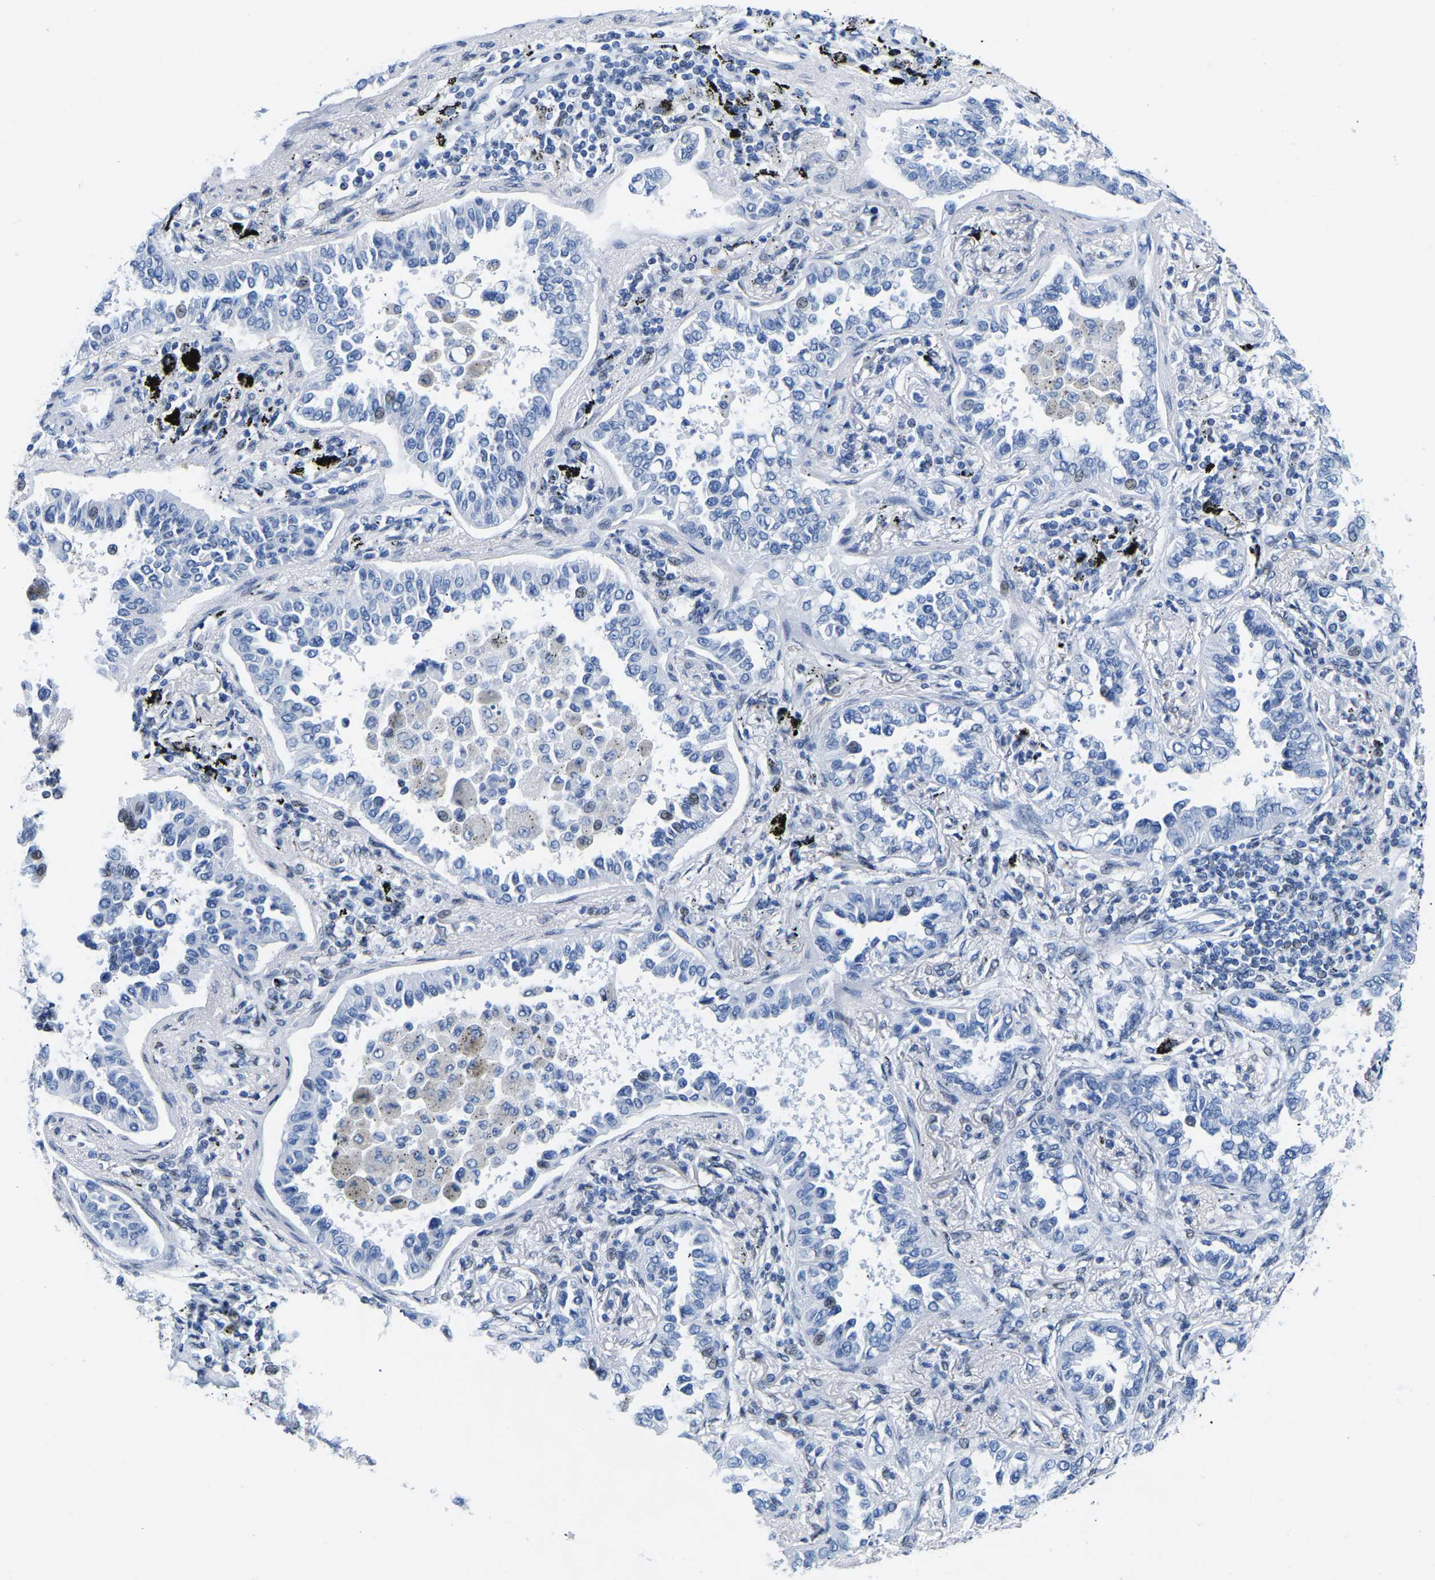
{"staining": {"intensity": "negative", "quantity": "none", "location": "none"}, "tissue": "lung cancer", "cell_type": "Tumor cells", "image_type": "cancer", "snomed": [{"axis": "morphology", "description": "Normal tissue, NOS"}, {"axis": "morphology", "description": "Adenocarcinoma, NOS"}, {"axis": "topography", "description": "Lung"}], "caption": "Lung cancer (adenocarcinoma) was stained to show a protein in brown. There is no significant positivity in tumor cells.", "gene": "UPK3A", "patient": {"sex": "male", "age": 59}}